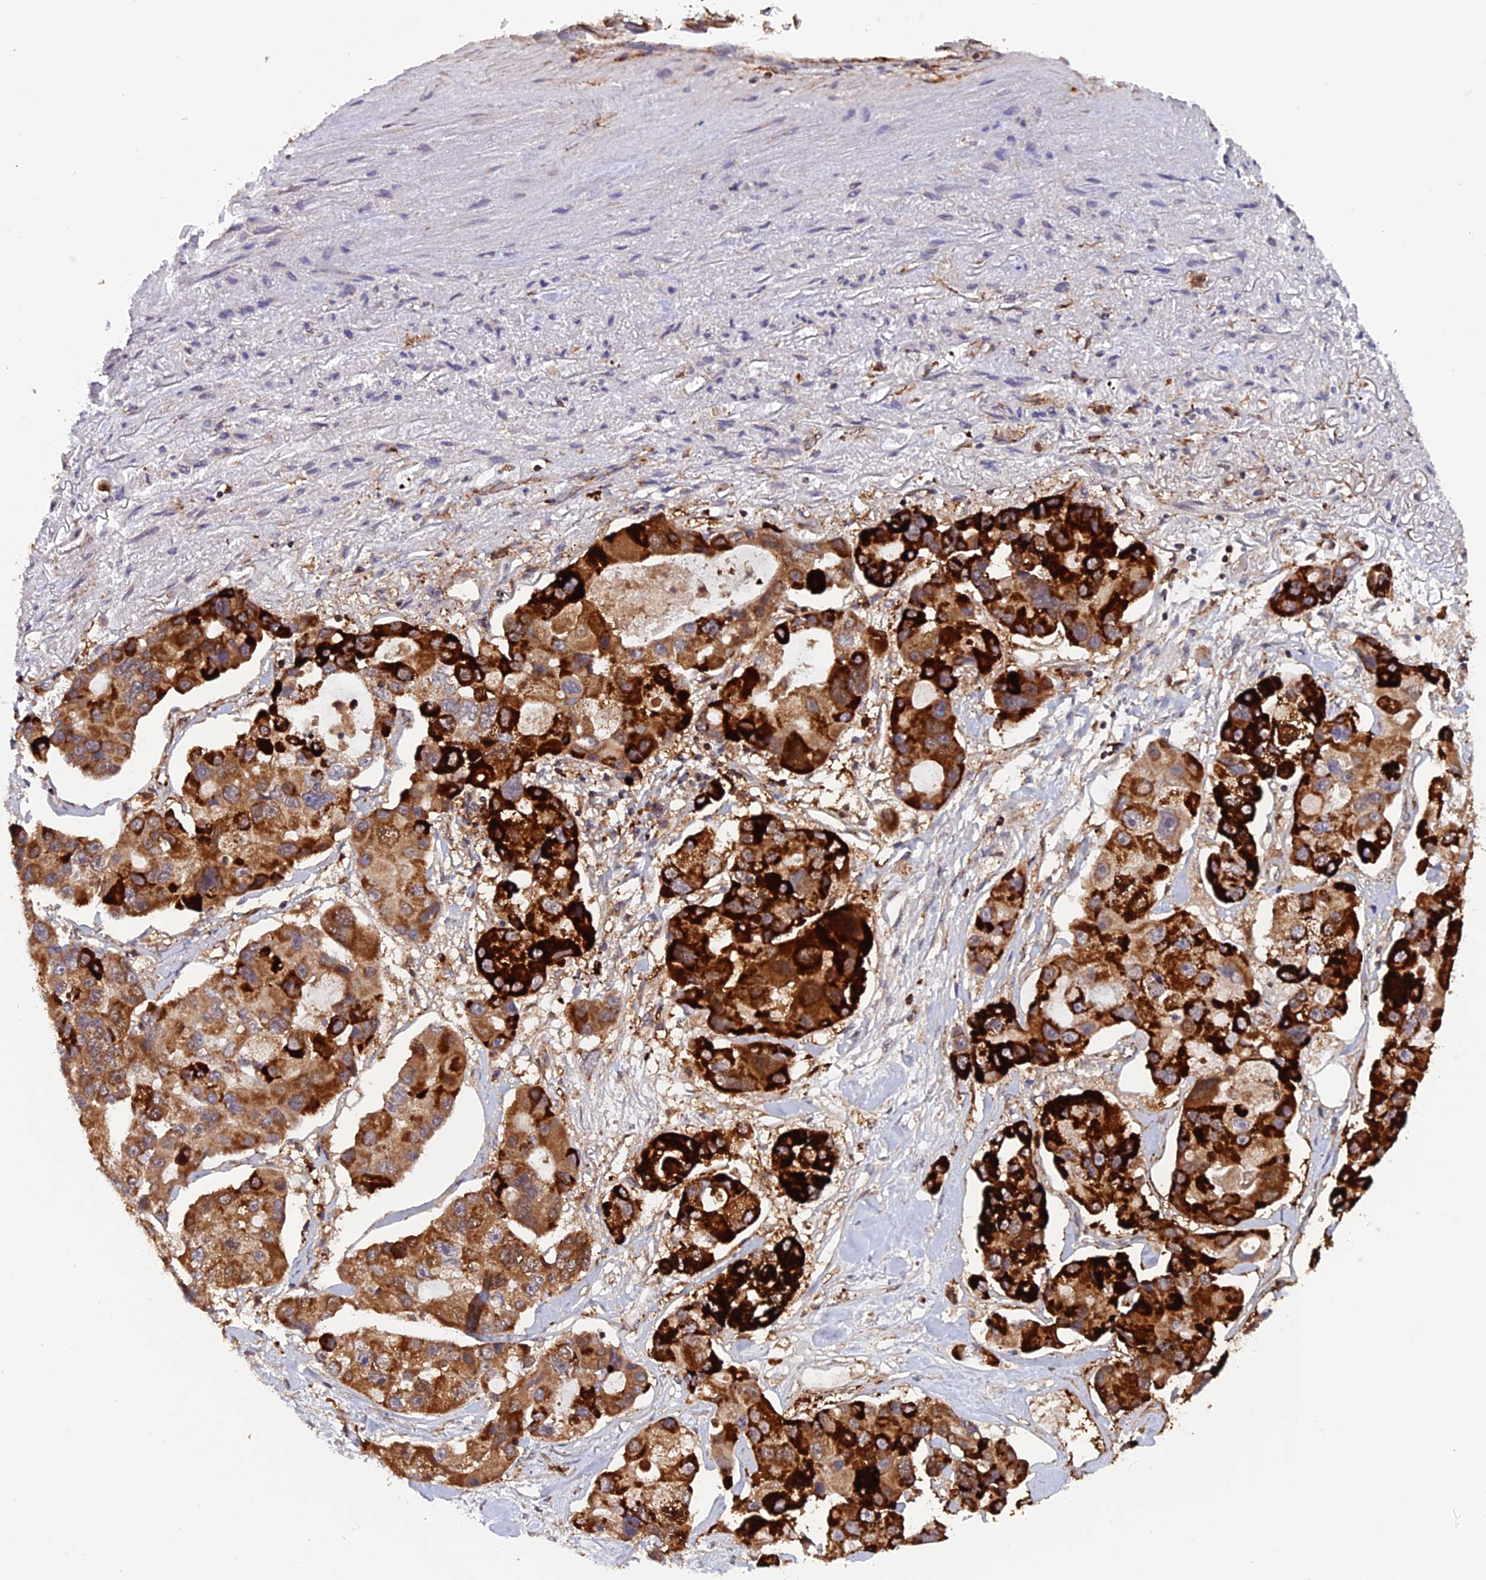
{"staining": {"intensity": "strong", "quantity": "25%-75%", "location": "cytoplasmic/membranous"}, "tissue": "lung cancer", "cell_type": "Tumor cells", "image_type": "cancer", "snomed": [{"axis": "morphology", "description": "Adenocarcinoma, NOS"}, {"axis": "topography", "description": "Lung"}], "caption": "About 25%-75% of tumor cells in human lung cancer reveal strong cytoplasmic/membranous protein positivity as visualized by brown immunohistochemical staining.", "gene": "DTYMK", "patient": {"sex": "female", "age": 54}}